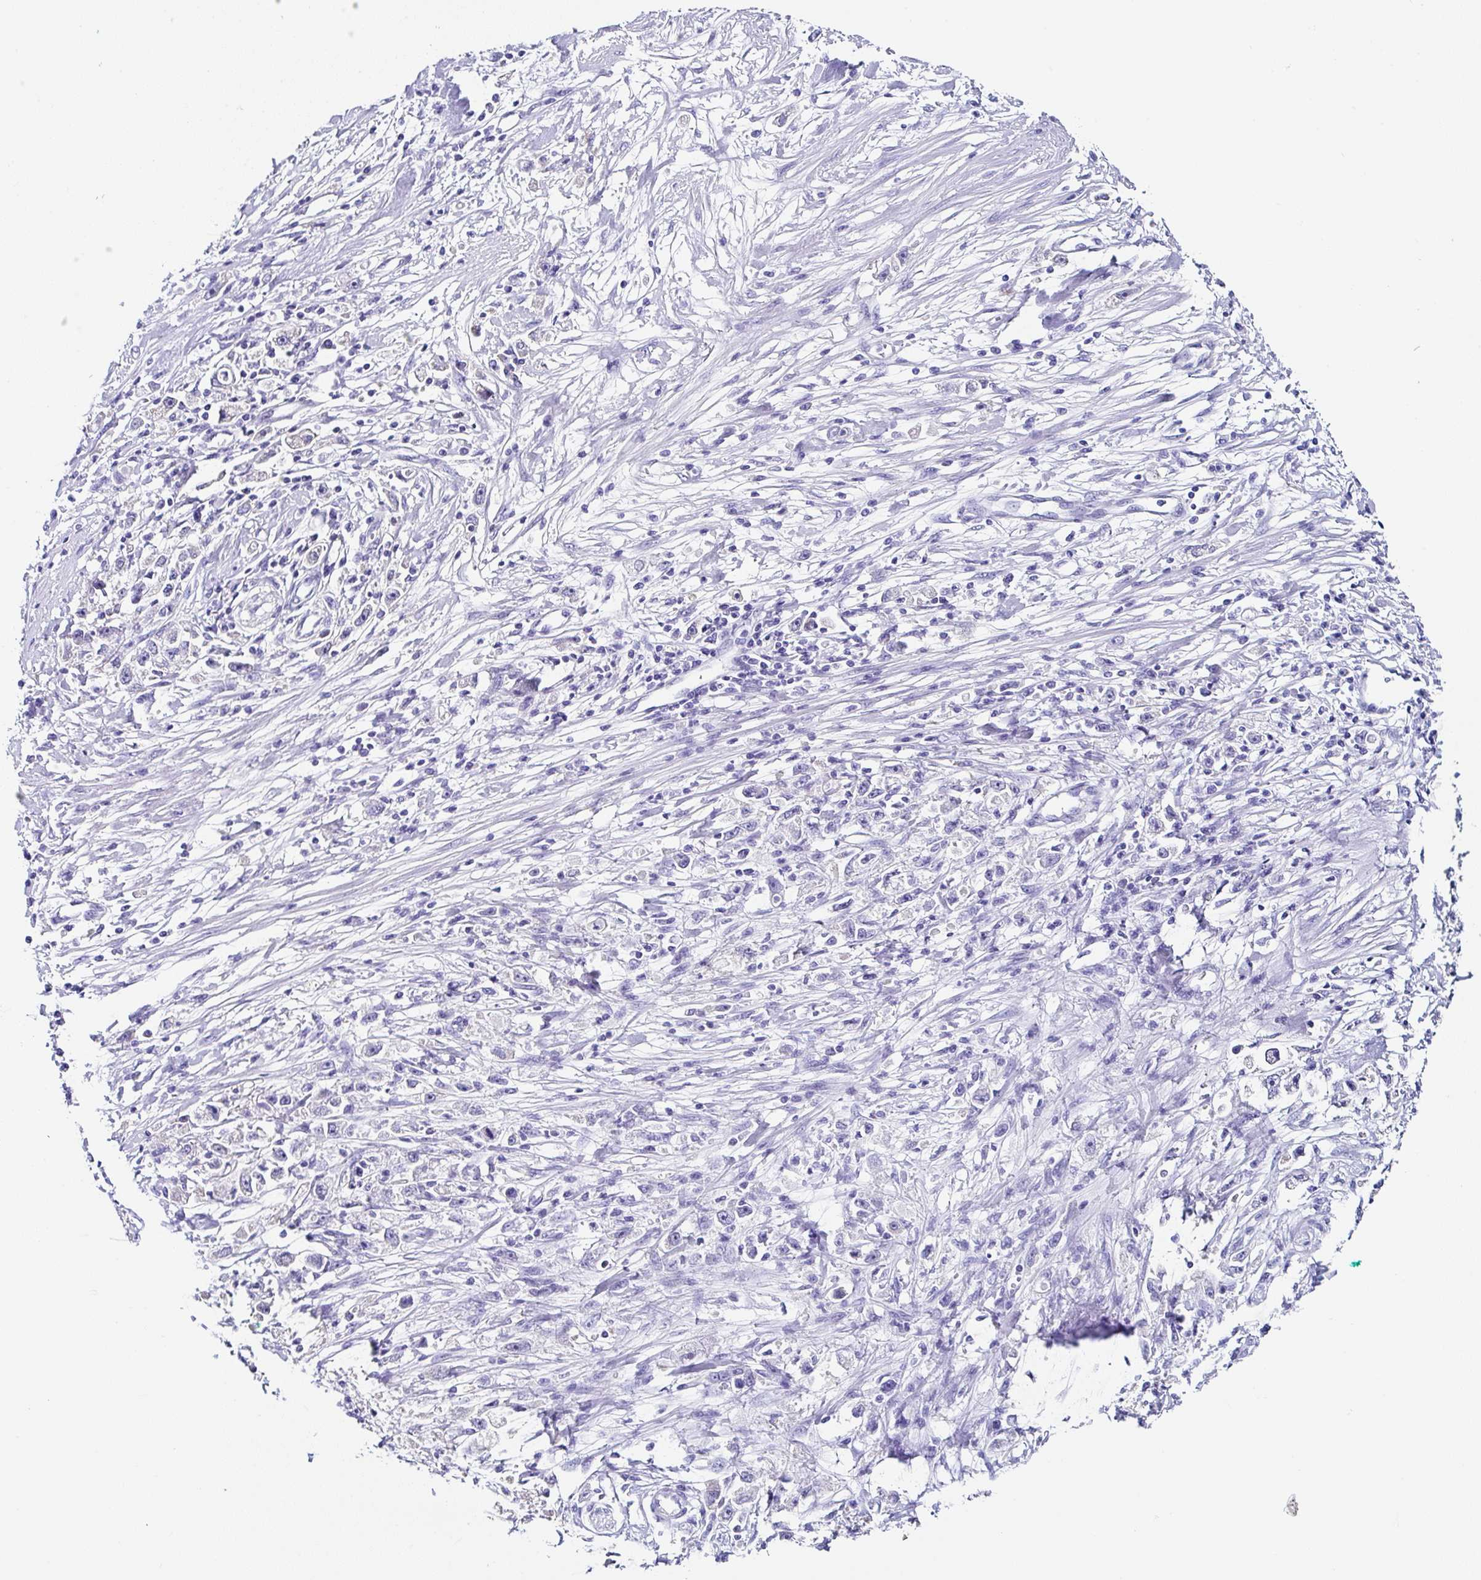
{"staining": {"intensity": "negative", "quantity": "none", "location": "none"}, "tissue": "stomach cancer", "cell_type": "Tumor cells", "image_type": "cancer", "snomed": [{"axis": "morphology", "description": "Adenocarcinoma, NOS"}, {"axis": "topography", "description": "Stomach"}], "caption": "A histopathology image of stomach adenocarcinoma stained for a protein demonstrates no brown staining in tumor cells.", "gene": "TMPRSS11E", "patient": {"sex": "female", "age": 59}}